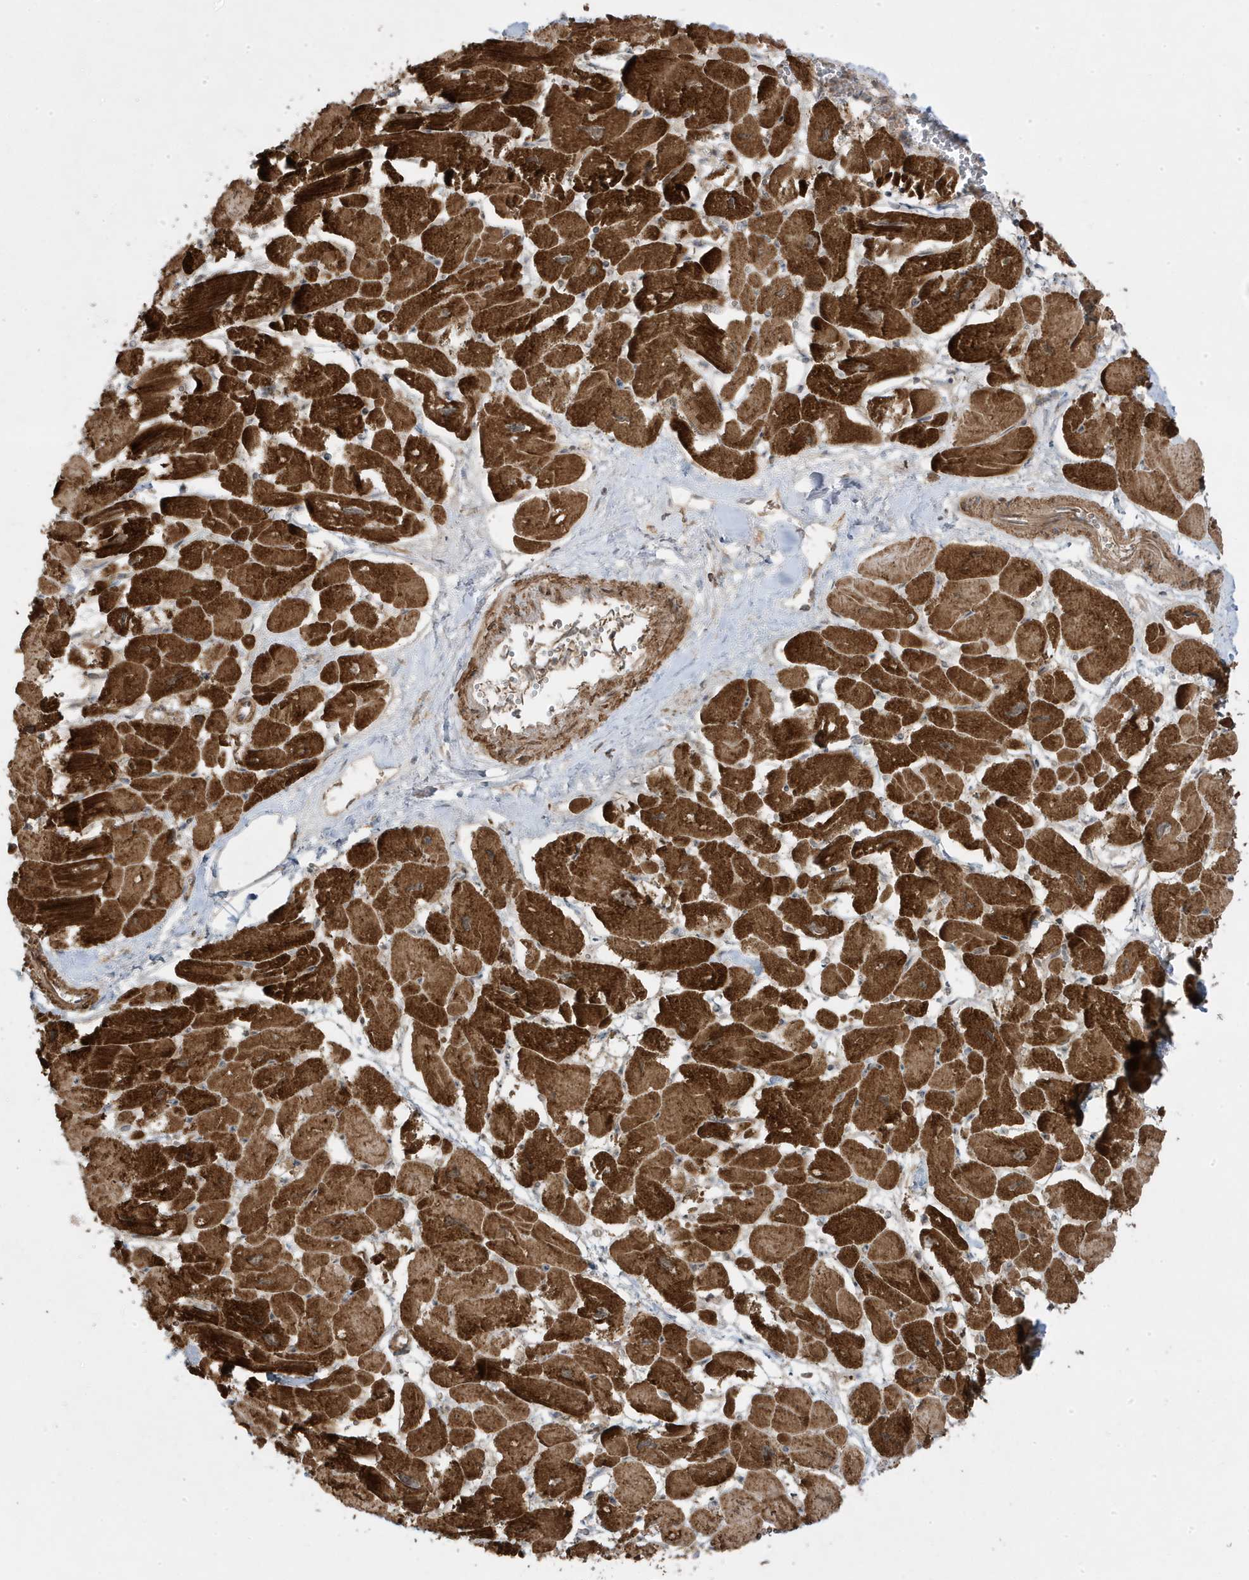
{"staining": {"intensity": "strong", "quantity": ">75%", "location": "cytoplasmic/membranous"}, "tissue": "heart muscle", "cell_type": "Cardiomyocytes", "image_type": "normal", "snomed": [{"axis": "morphology", "description": "Normal tissue, NOS"}, {"axis": "topography", "description": "Heart"}], "caption": "This histopathology image displays IHC staining of unremarkable heart muscle, with high strong cytoplasmic/membranous expression in approximately >75% of cardiomyocytes.", "gene": "CLUAP1", "patient": {"sex": "male", "age": 54}}